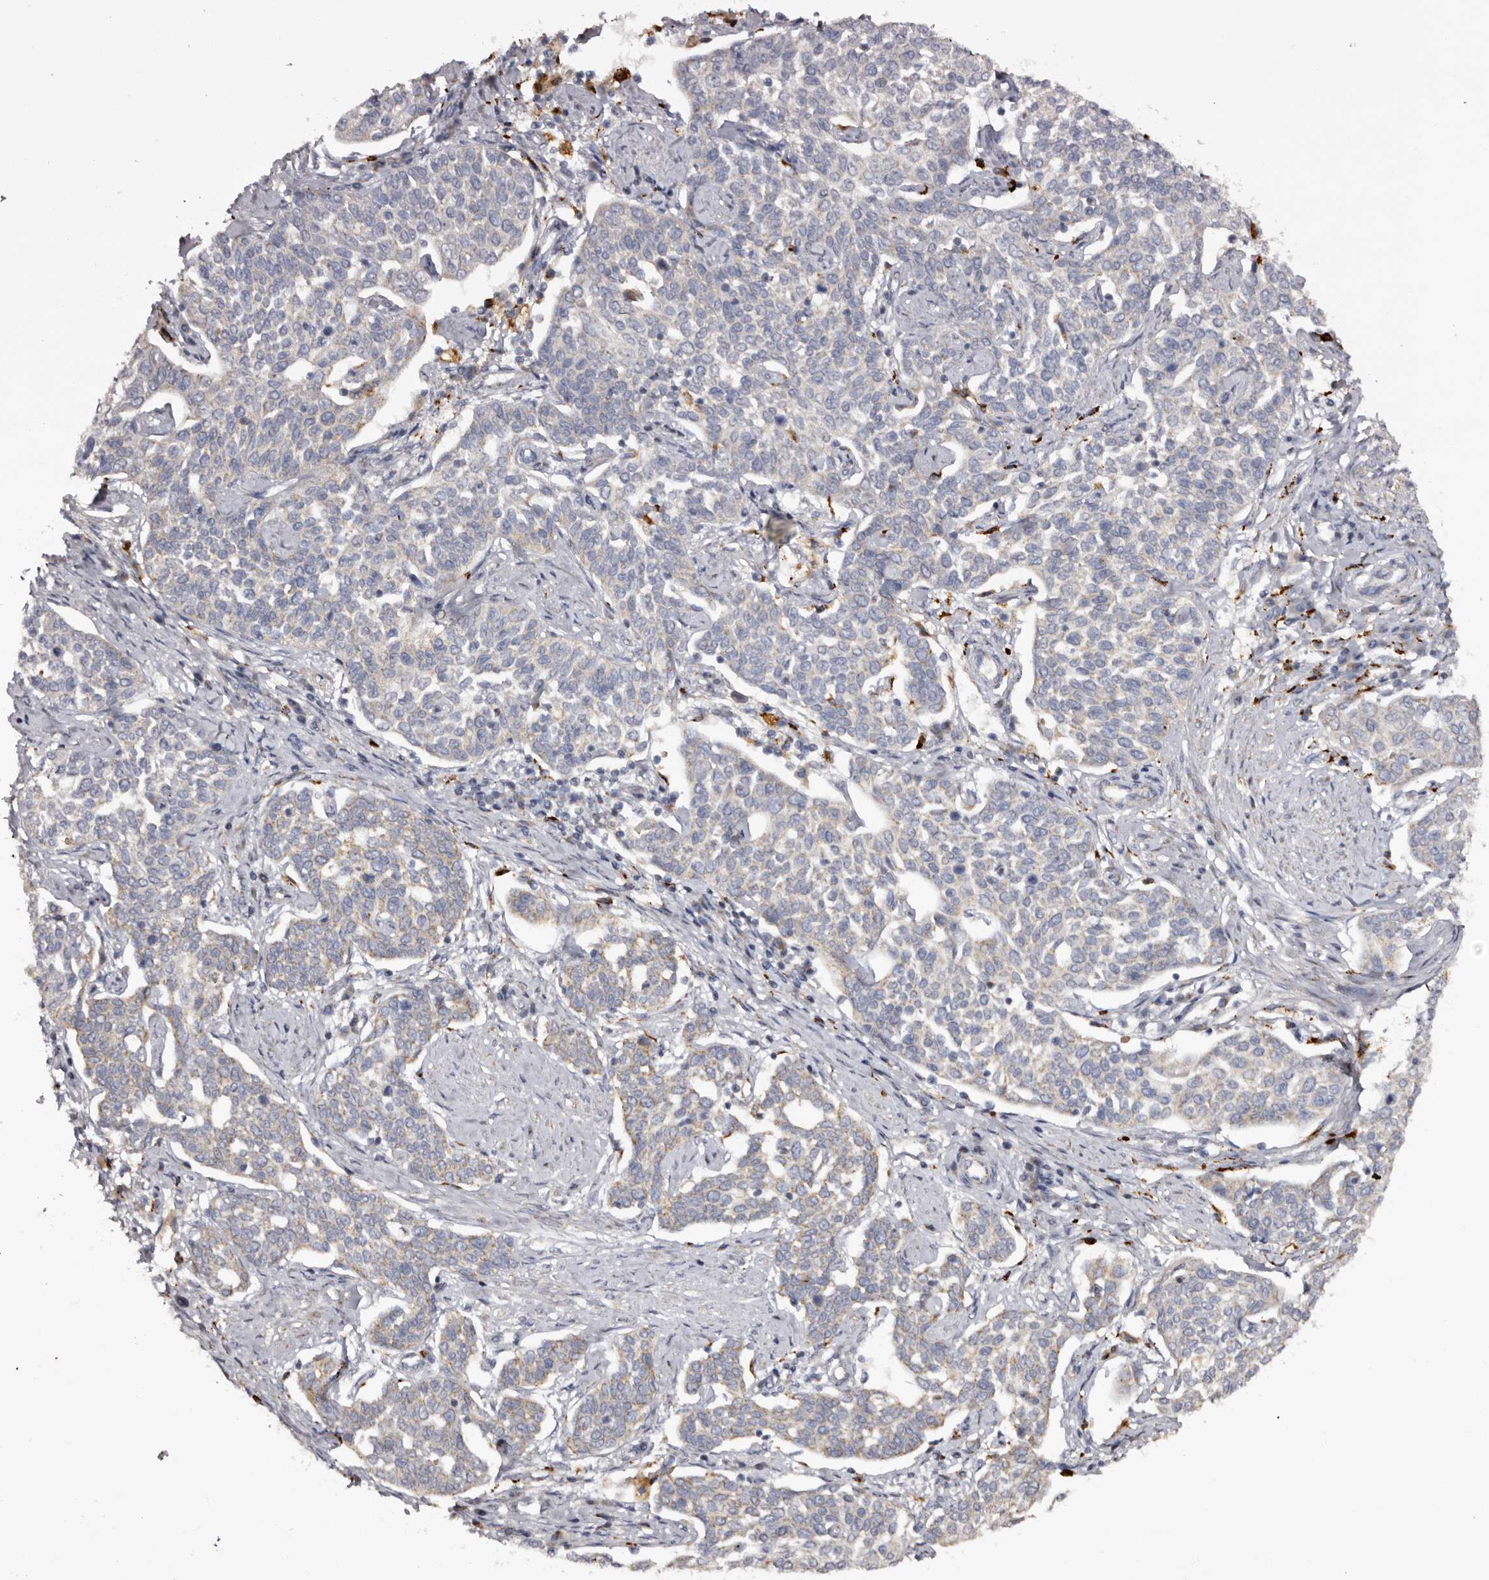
{"staining": {"intensity": "weak", "quantity": "<25%", "location": "cytoplasmic/membranous"}, "tissue": "cervical cancer", "cell_type": "Tumor cells", "image_type": "cancer", "snomed": [{"axis": "morphology", "description": "Squamous cell carcinoma, NOS"}, {"axis": "topography", "description": "Cervix"}], "caption": "Immunohistochemistry (IHC) photomicrograph of human squamous cell carcinoma (cervical) stained for a protein (brown), which displays no staining in tumor cells. The staining was performed using DAB (3,3'-diaminobenzidine) to visualize the protein expression in brown, while the nuclei were stained in blue with hematoxylin (Magnification: 20x).", "gene": "MECR", "patient": {"sex": "female", "age": 34}}